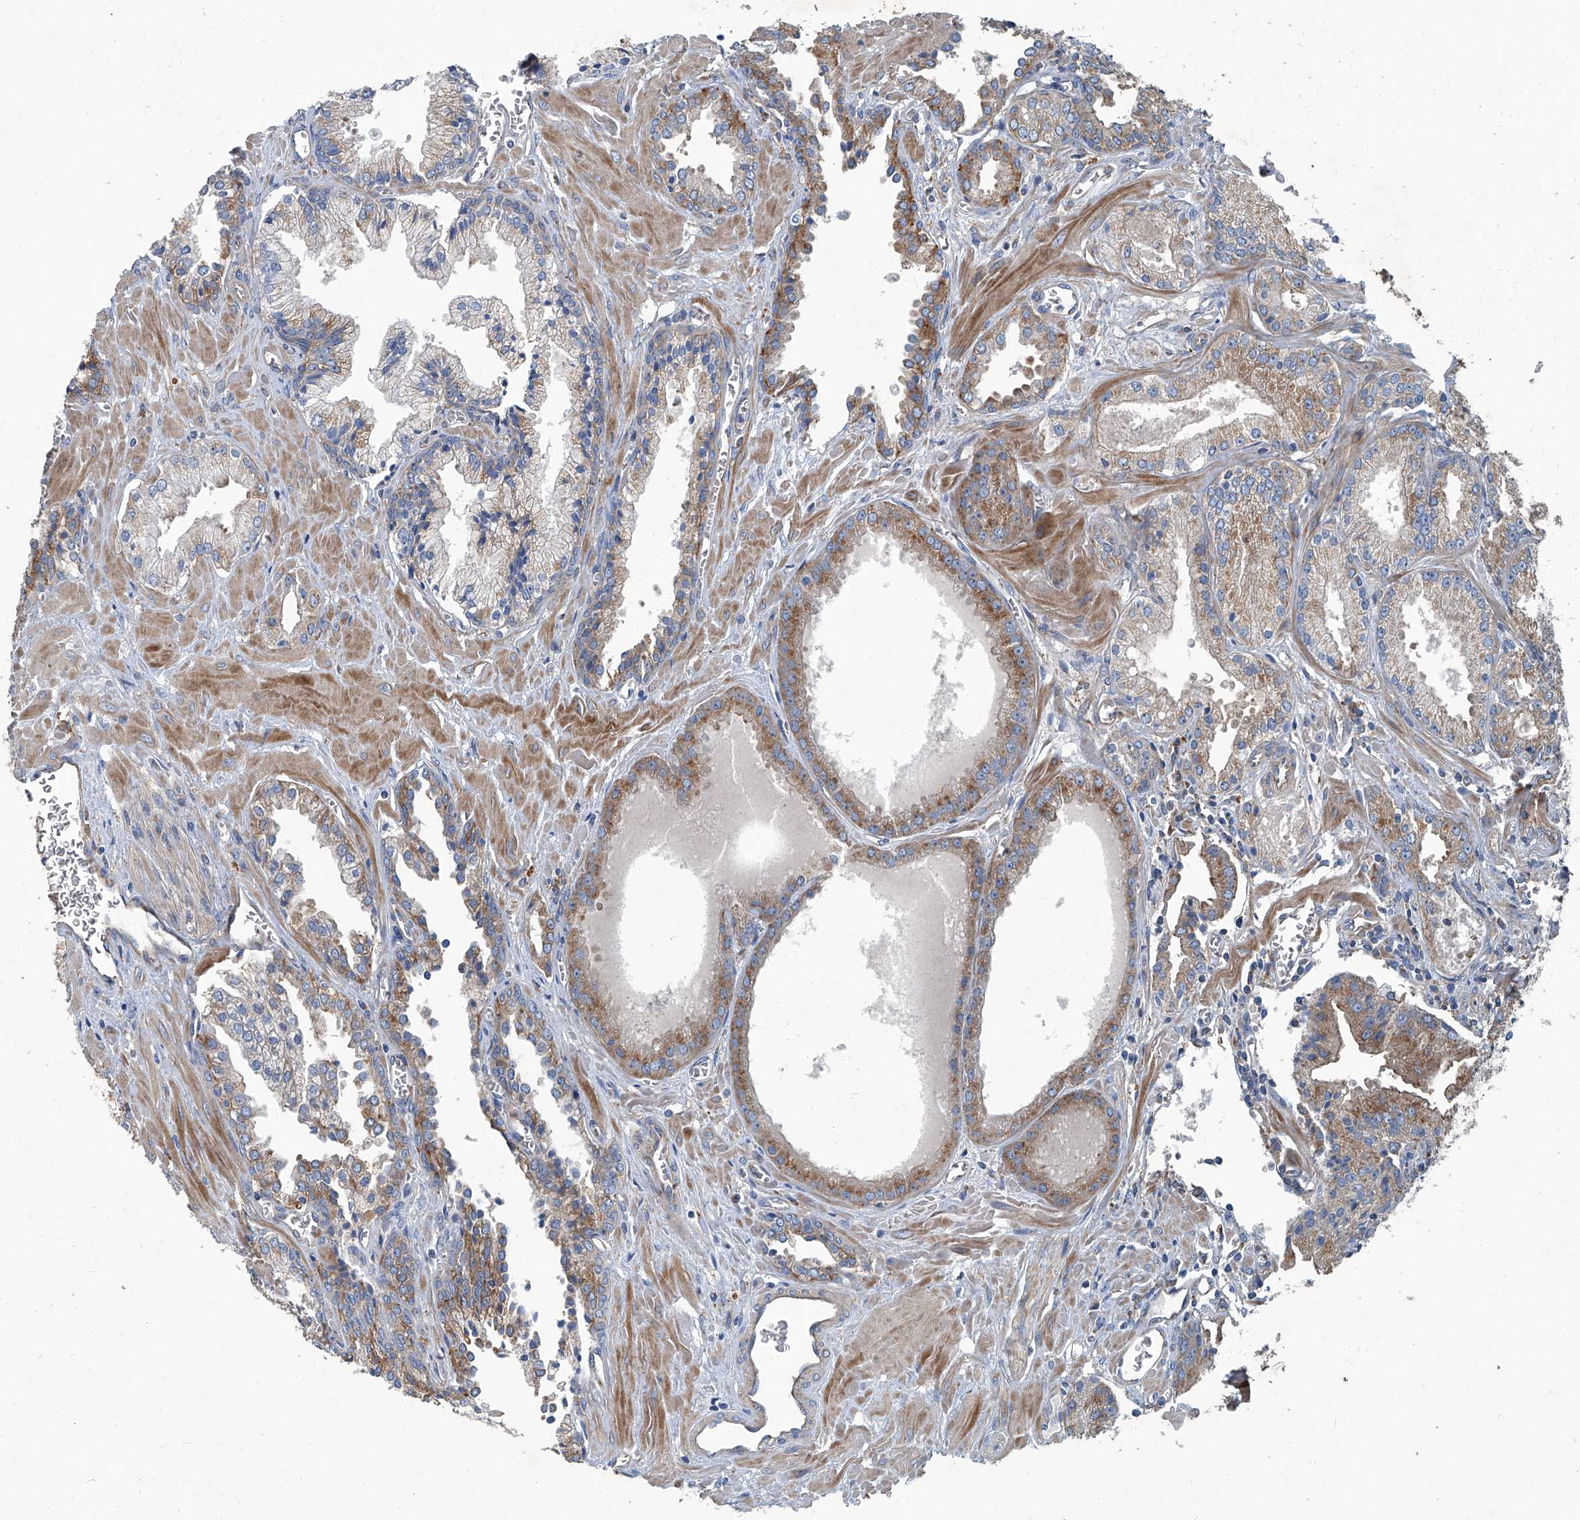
{"staining": {"intensity": "moderate", "quantity": ">75%", "location": "cytoplasmic/membranous"}, "tissue": "prostate cancer", "cell_type": "Tumor cells", "image_type": "cancer", "snomed": [{"axis": "morphology", "description": "Adenocarcinoma, Low grade"}, {"axis": "topography", "description": "Prostate"}], "caption": "Protein staining demonstrates moderate cytoplasmic/membranous positivity in approximately >75% of tumor cells in prostate cancer. The staining was performed using DAB (3,3'-diaminobenzidine) to visualize the protein expression in brown, while the nuclei were stained in blue with hematoxylin (Magnification: 20x).", "gene": "PIGH", "patient": {"sex": "male", "age": 67}}